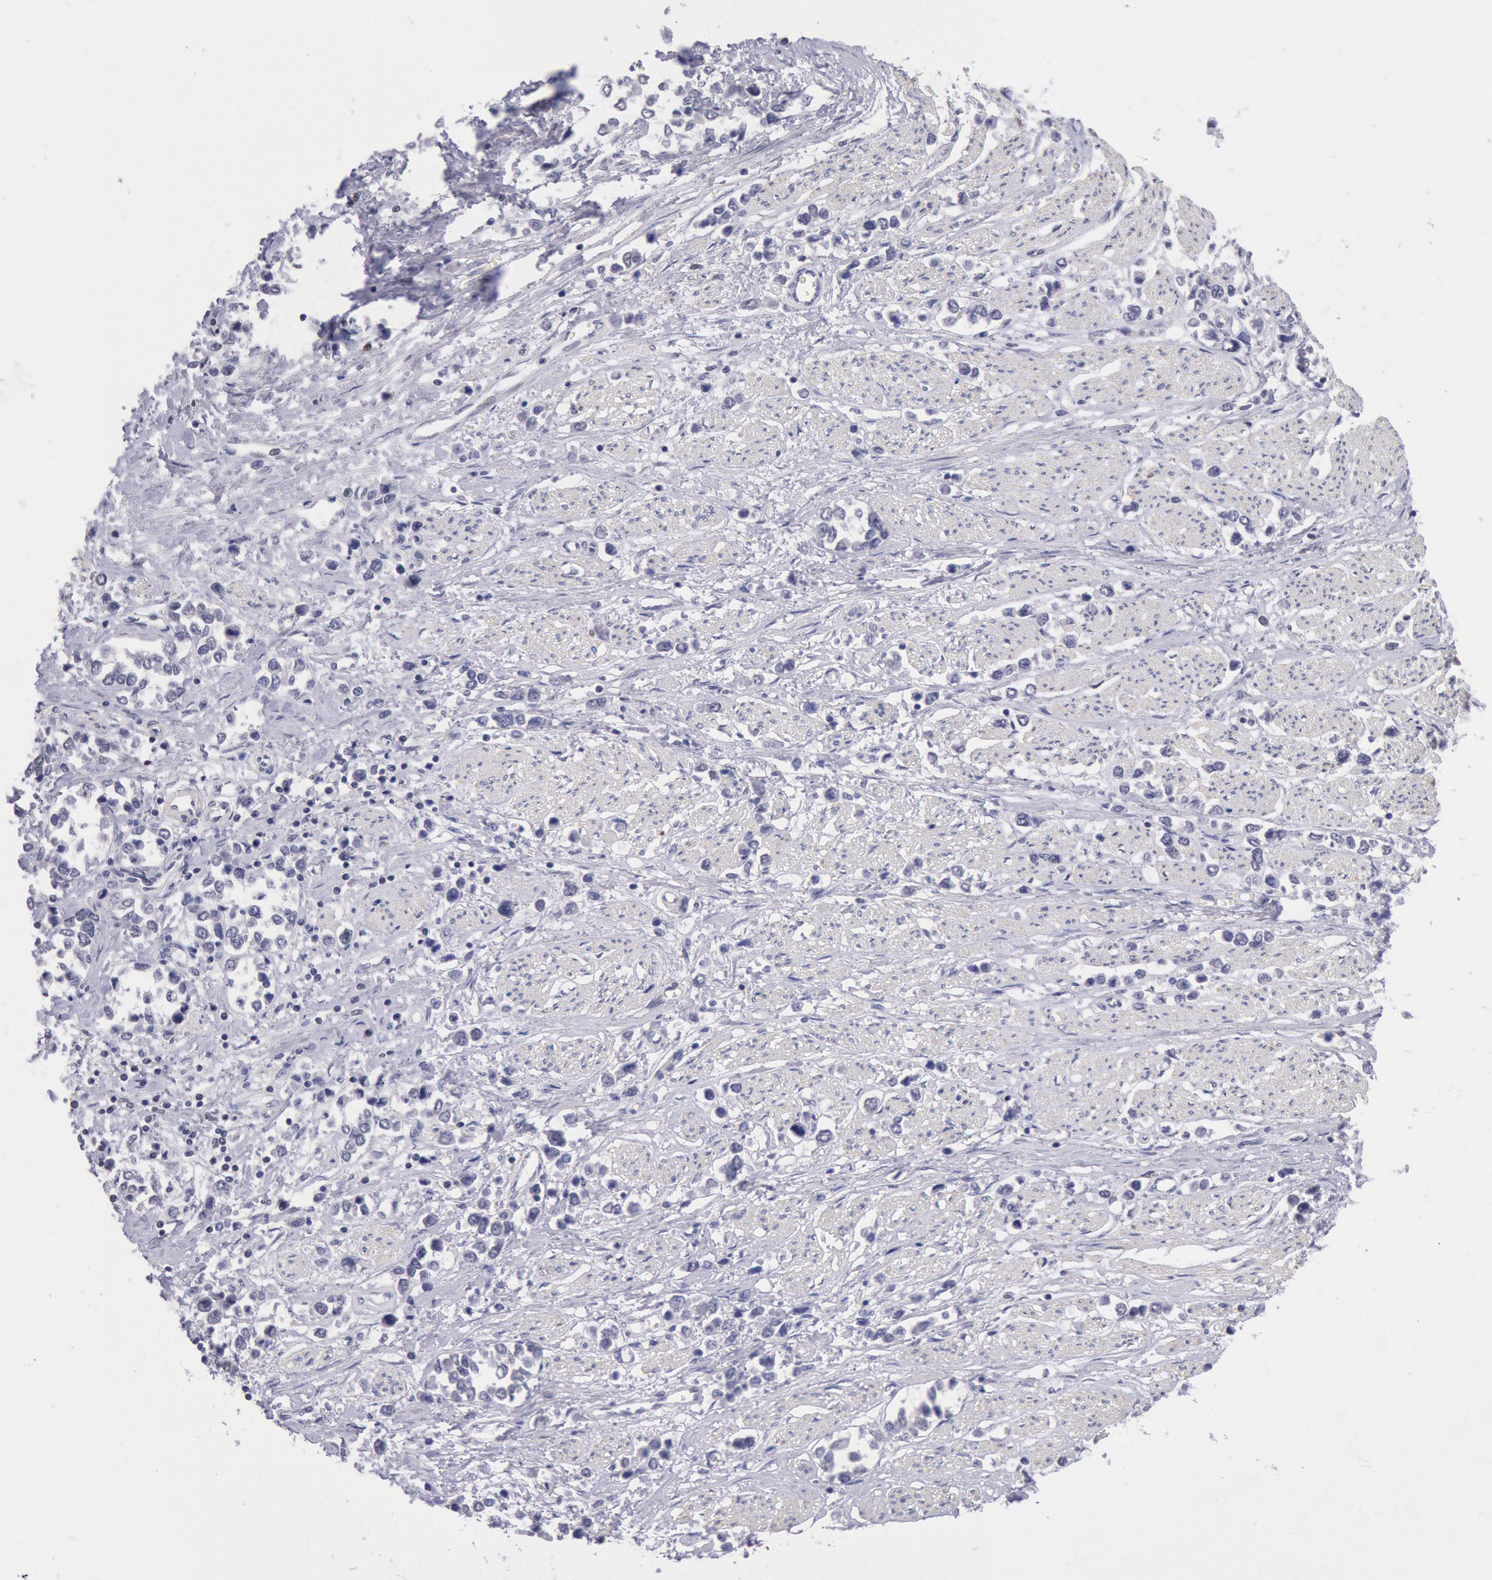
{"staining": {"intensity": "negative", "quantity": "none", "location": "none"}, "tissue": "stomach cancer", "cell_type": "Tumor cells", "image_type": "cancer", "snomed": [{"axis": "morphology", "description": "Adenocarcinoma, NOS"}, {"axis": "topography", "description": "Stomach, upper"}], "caption": "DAB (3,3'-diaminobenzidine) immunohistochemical staining of human adenocarcinoma (stomach) shows no significant staining in tumor cells.", "gene": "MYH7", "patient": {"sex": "male", "age": 76}}